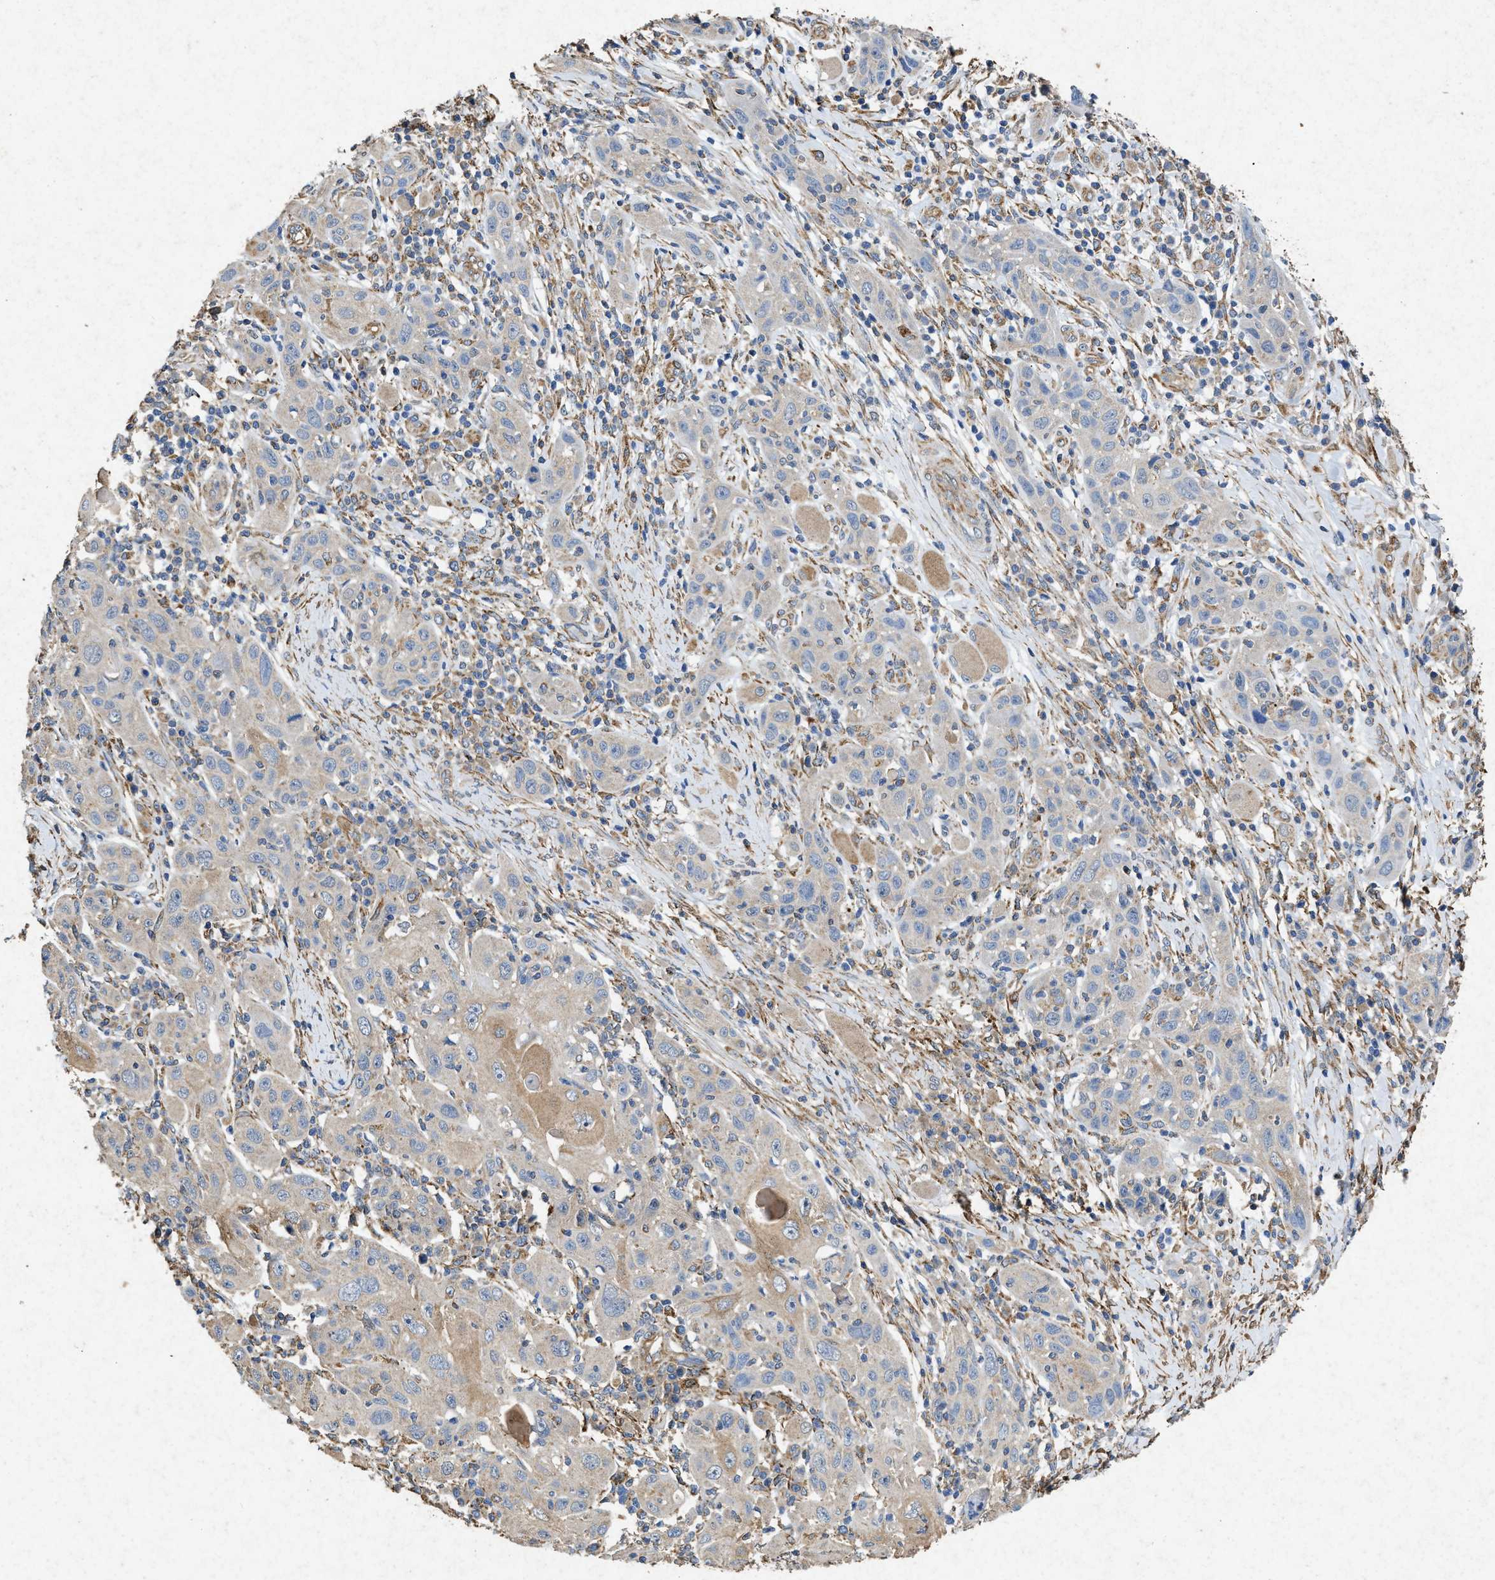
{"staining": {"intensity": "weak", "quantity": "<25%", "location": "cytoplasmic/membranous"}, "tissue": "skin cancer", "cell_type": "Tumor cells", "image_type": "cancer", "snomed": [{"axis": "morphology", "description": "Squamous cell carcinoma, NOS"}, {"axis": "topography", "description": "Skin"}], "caption": "Squamous cell carcinoma (skin) was stained to show a protein in brown. There is no significant staining in tumor cells.", "gene": "CDK15", "patient": {"sex": "female", "age": 88}}